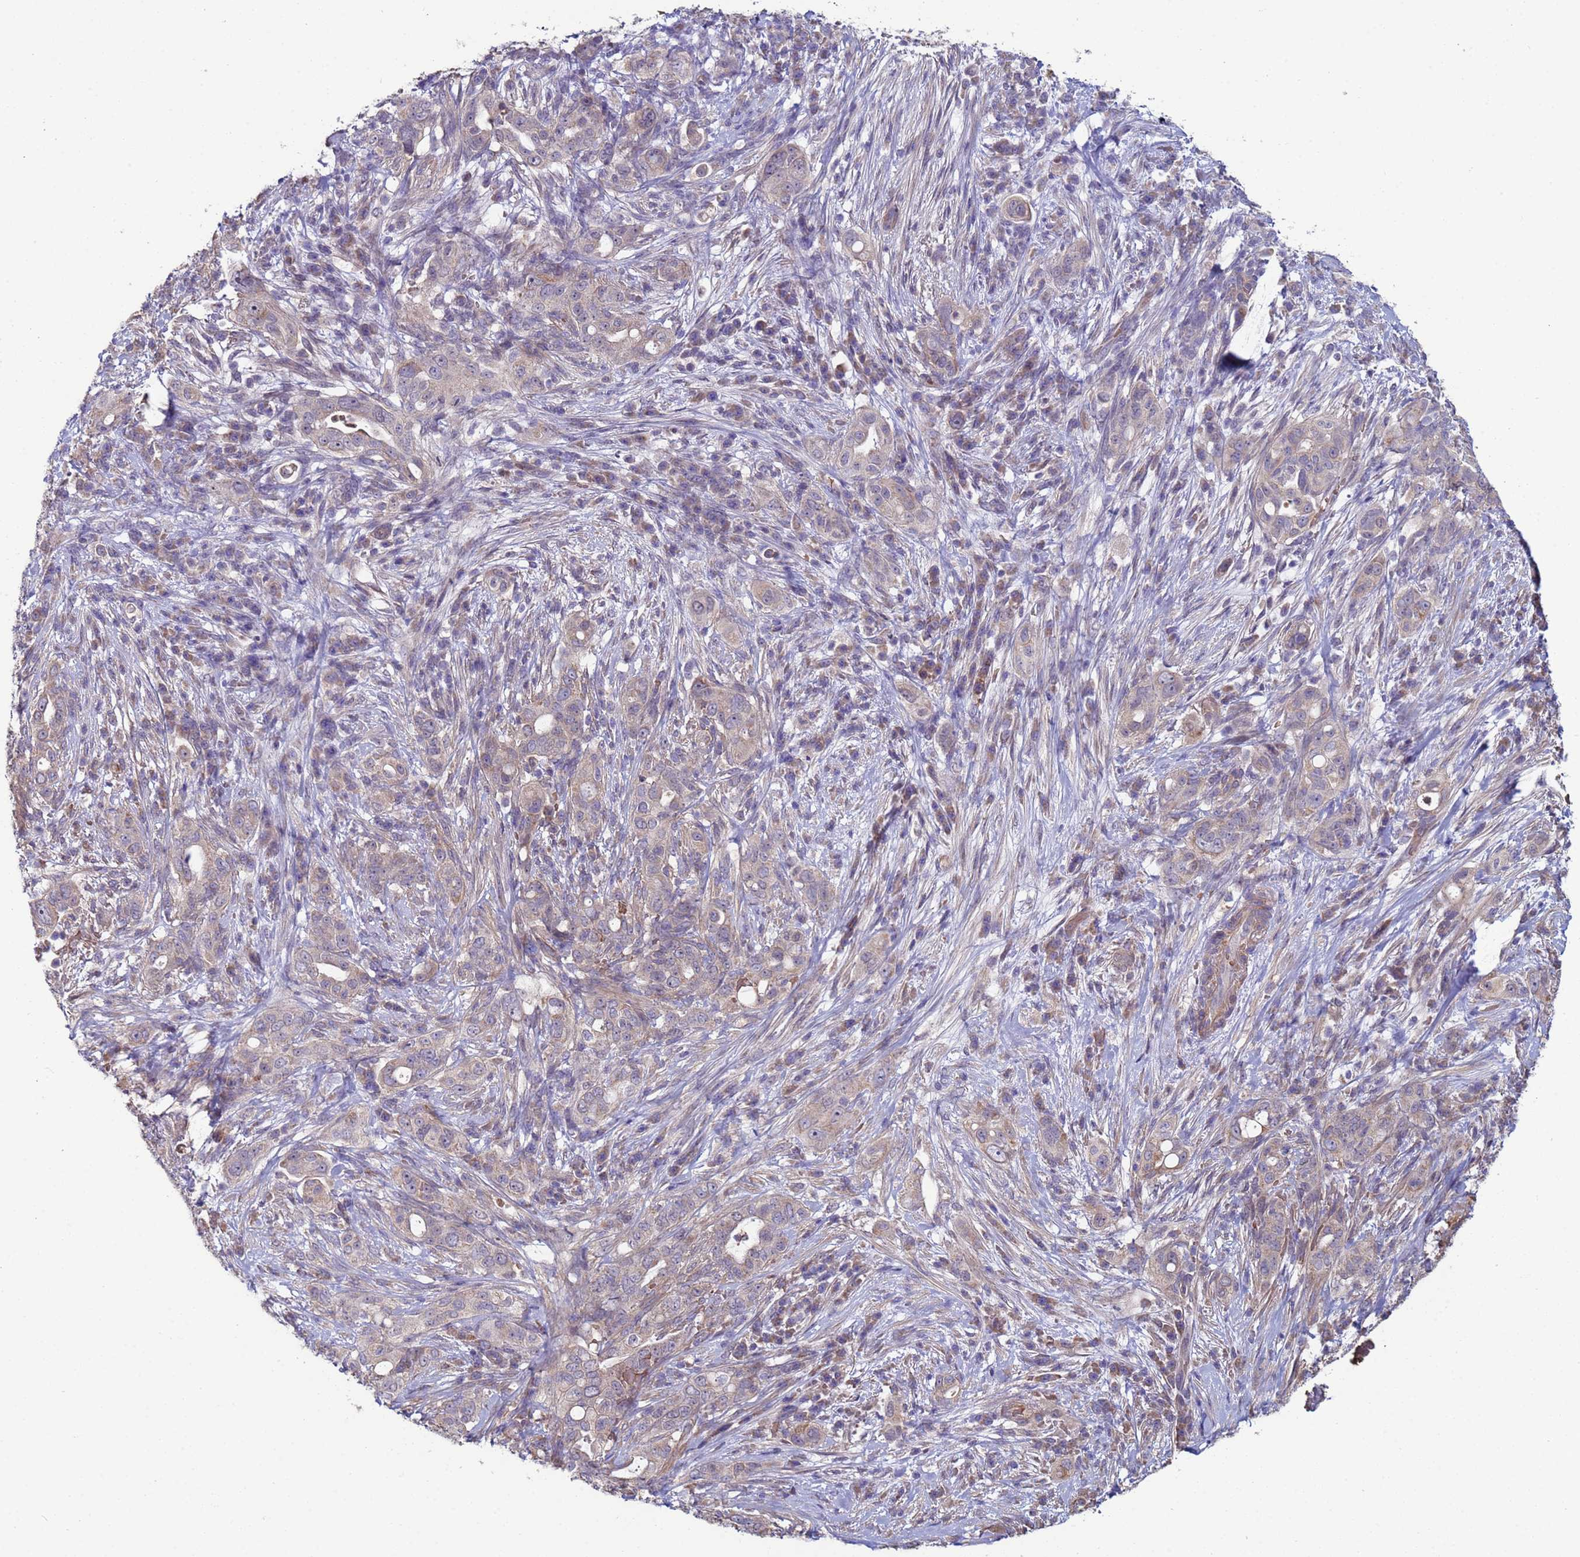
{"staining": {"intensity": "weak", "quantity": "<25%", "location": "cytoplasmic/membranous"}, "tissue": "pancreatic cancer", "cell_type": "Tumor cells", "image_type": "cancer", "snomed": [{"axis": "morphology", "description": "Normal tissue, NOS"}, {"axis": "morphology", "description": "Adenocarcinoma, NOS"}, {"axis": "topography", "description": "Lymph node"}, {"axis": "topography", "description": "Pancreas"}], "caption": "This is an immunohistochemistry photomicrograph of human pancreatic cancer (adenocarcinoma). There is no positivity in tumor cells.", "gene": "CLHC1", "patient": {"sex": "female", "age": 67}}